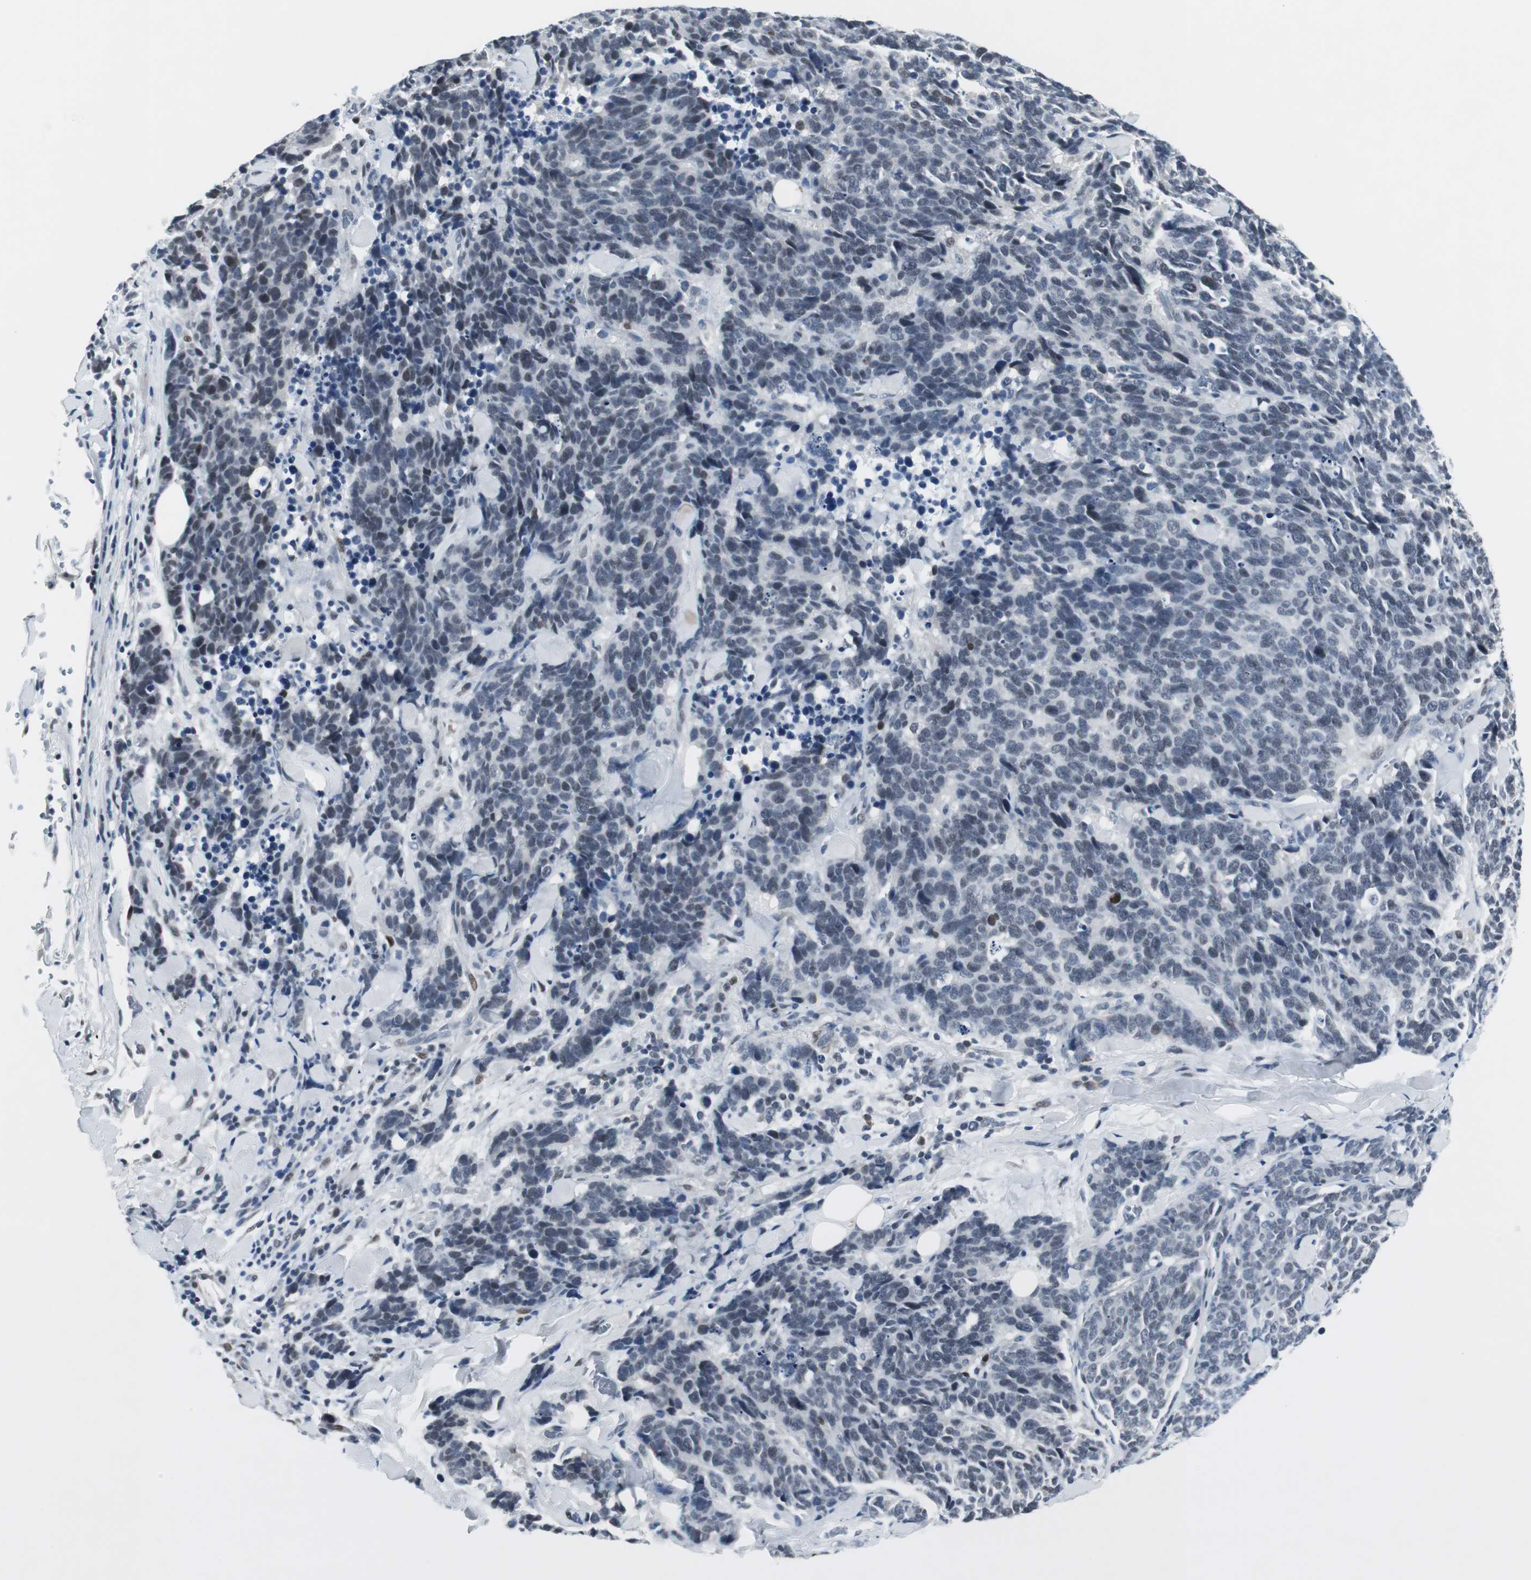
{"staining": {"intensity": "negative", "quantity": "none", "location": "none"}, "tissue": "lung cancer", "cell_type": "Tumor cells", "image_type": "cancer", "snomed": [{"axis": "morphology", "description": "Neoplasm, malignant, NOS"}, {"axis": "topography", "description": "Lung"}], "caption": "DAB immunohistochemical staining of lung cancer (malignant neoplasm) shows no significant expression in tumor cells. (Brightfield microscopy of DAB IHC at high magnification).", "gene": "ELK1", "patient": {"sex": "female", "age": 58}}